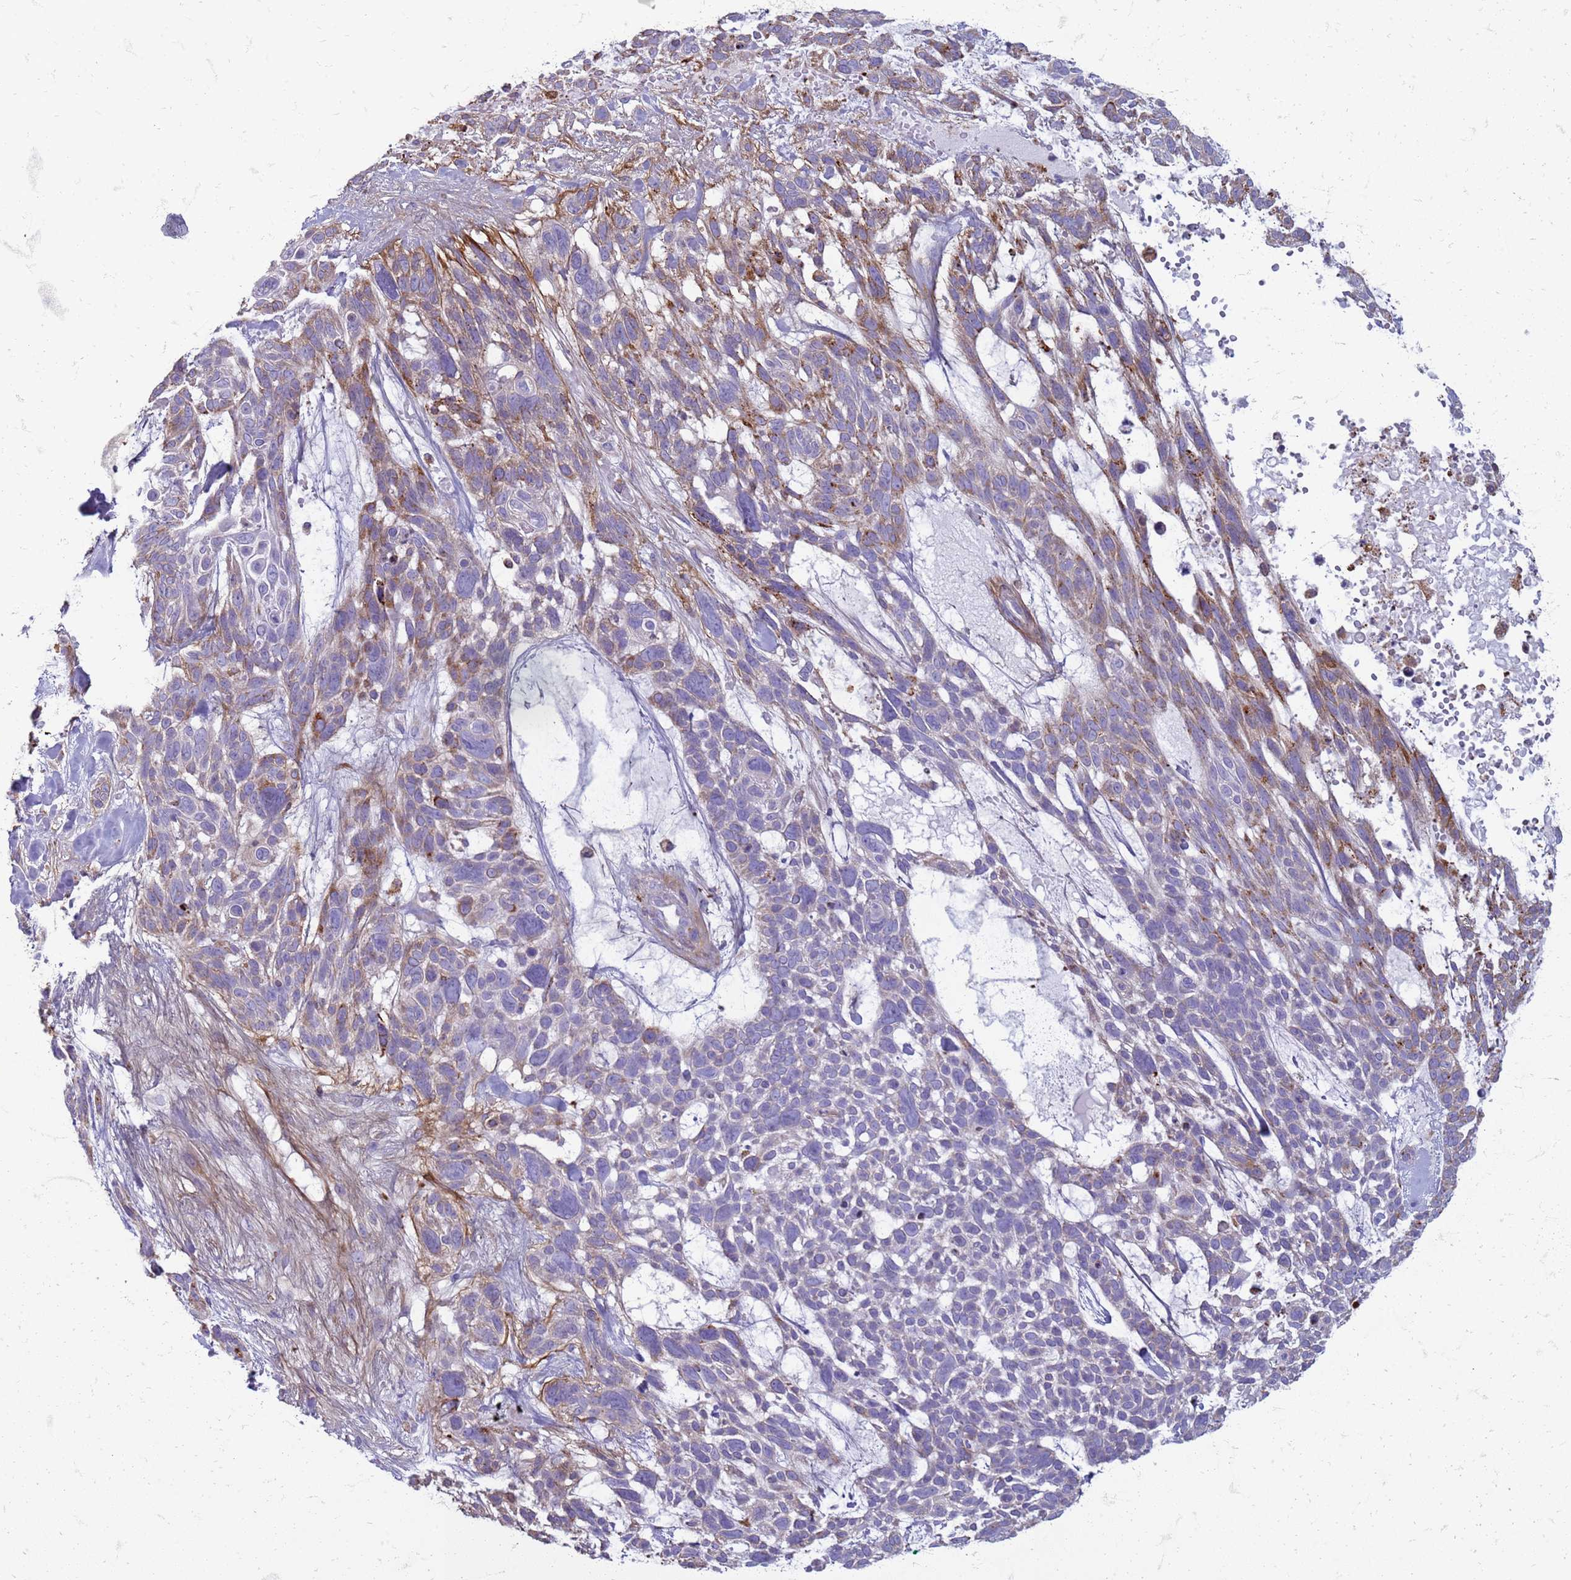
{"staining": {"intensity": "weak", "quantity": "<25%", "location": "cytoplasmic/membranous"}, "tissue": "skin cancer", "cell_type": "Tumor cells", "image_type": "cancer", "snomed": [{"axis": "morphology", "description": "Basal cell carcinoma"}, {"axis": "topography", "description": "Skin"}], "caption": "Tumor cells show no significant protein staining in skin cancer (basal cell carcinoma).", "gene": "PDK3", "patient": {"sex": "male", "age": 88}}